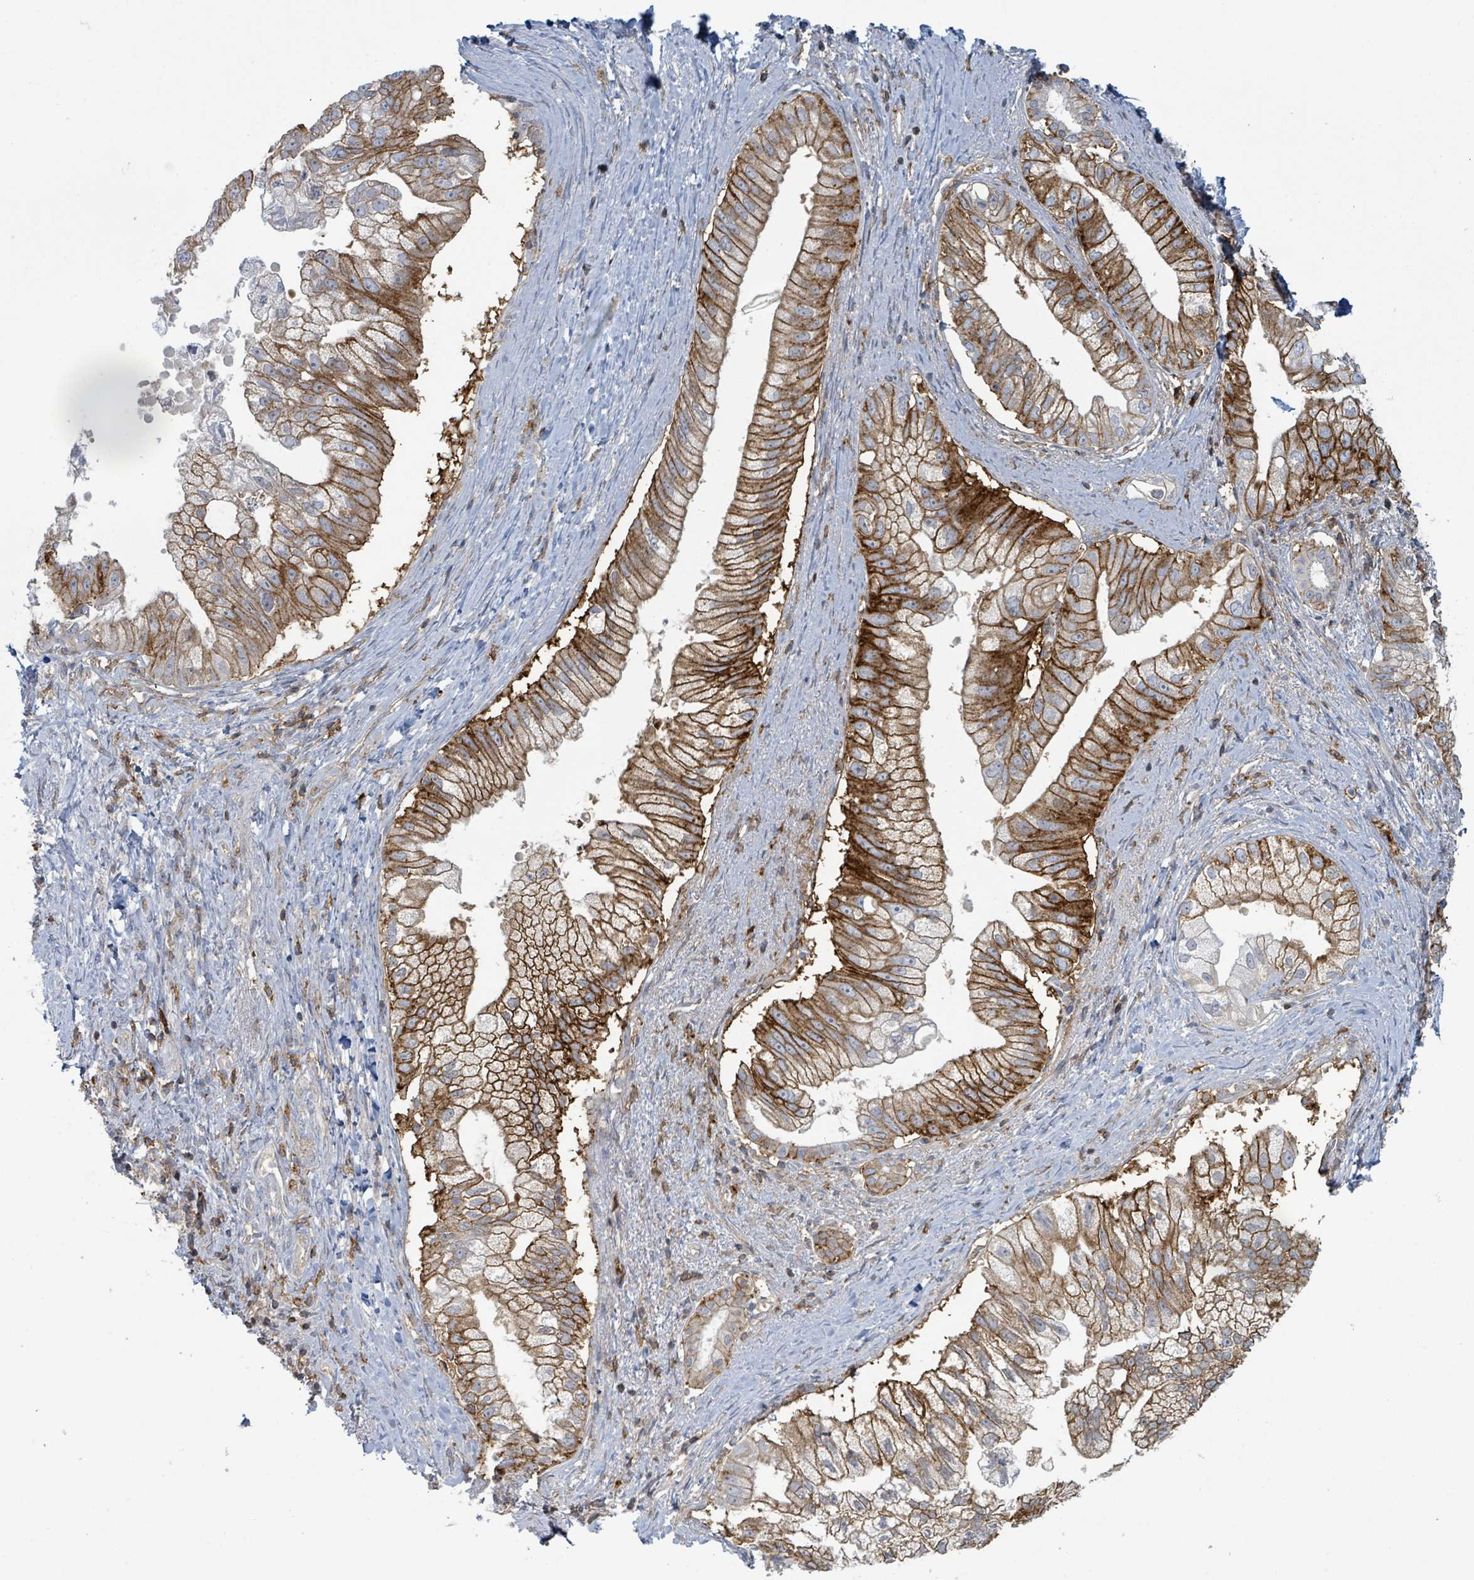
{"staining": {"intensity": "strong", "quantity": ">75%", "location": "cytoplasmic/membranous"}, "tissue": "pancreatic cancer", "cell_type": "Tumor cells", "image_type": "cancer", "snomed": [{"axis": "morphology", "description": "Adenocarcinoma, NOS"}, {"axis": "topography", "description": "Pancreas"}], "caption": "High-magnification brightfield microscopy of pancreatic adenocarcinoma stained with DAB (brown) and counterstained with hematoxylin (blue). tumor cells exhibit strong cytoplasmic/membranous expression is appreciated in about>75% of cells.", "gene": "TNFRSF14", "patient": {"sex": "male", "age": 70}}